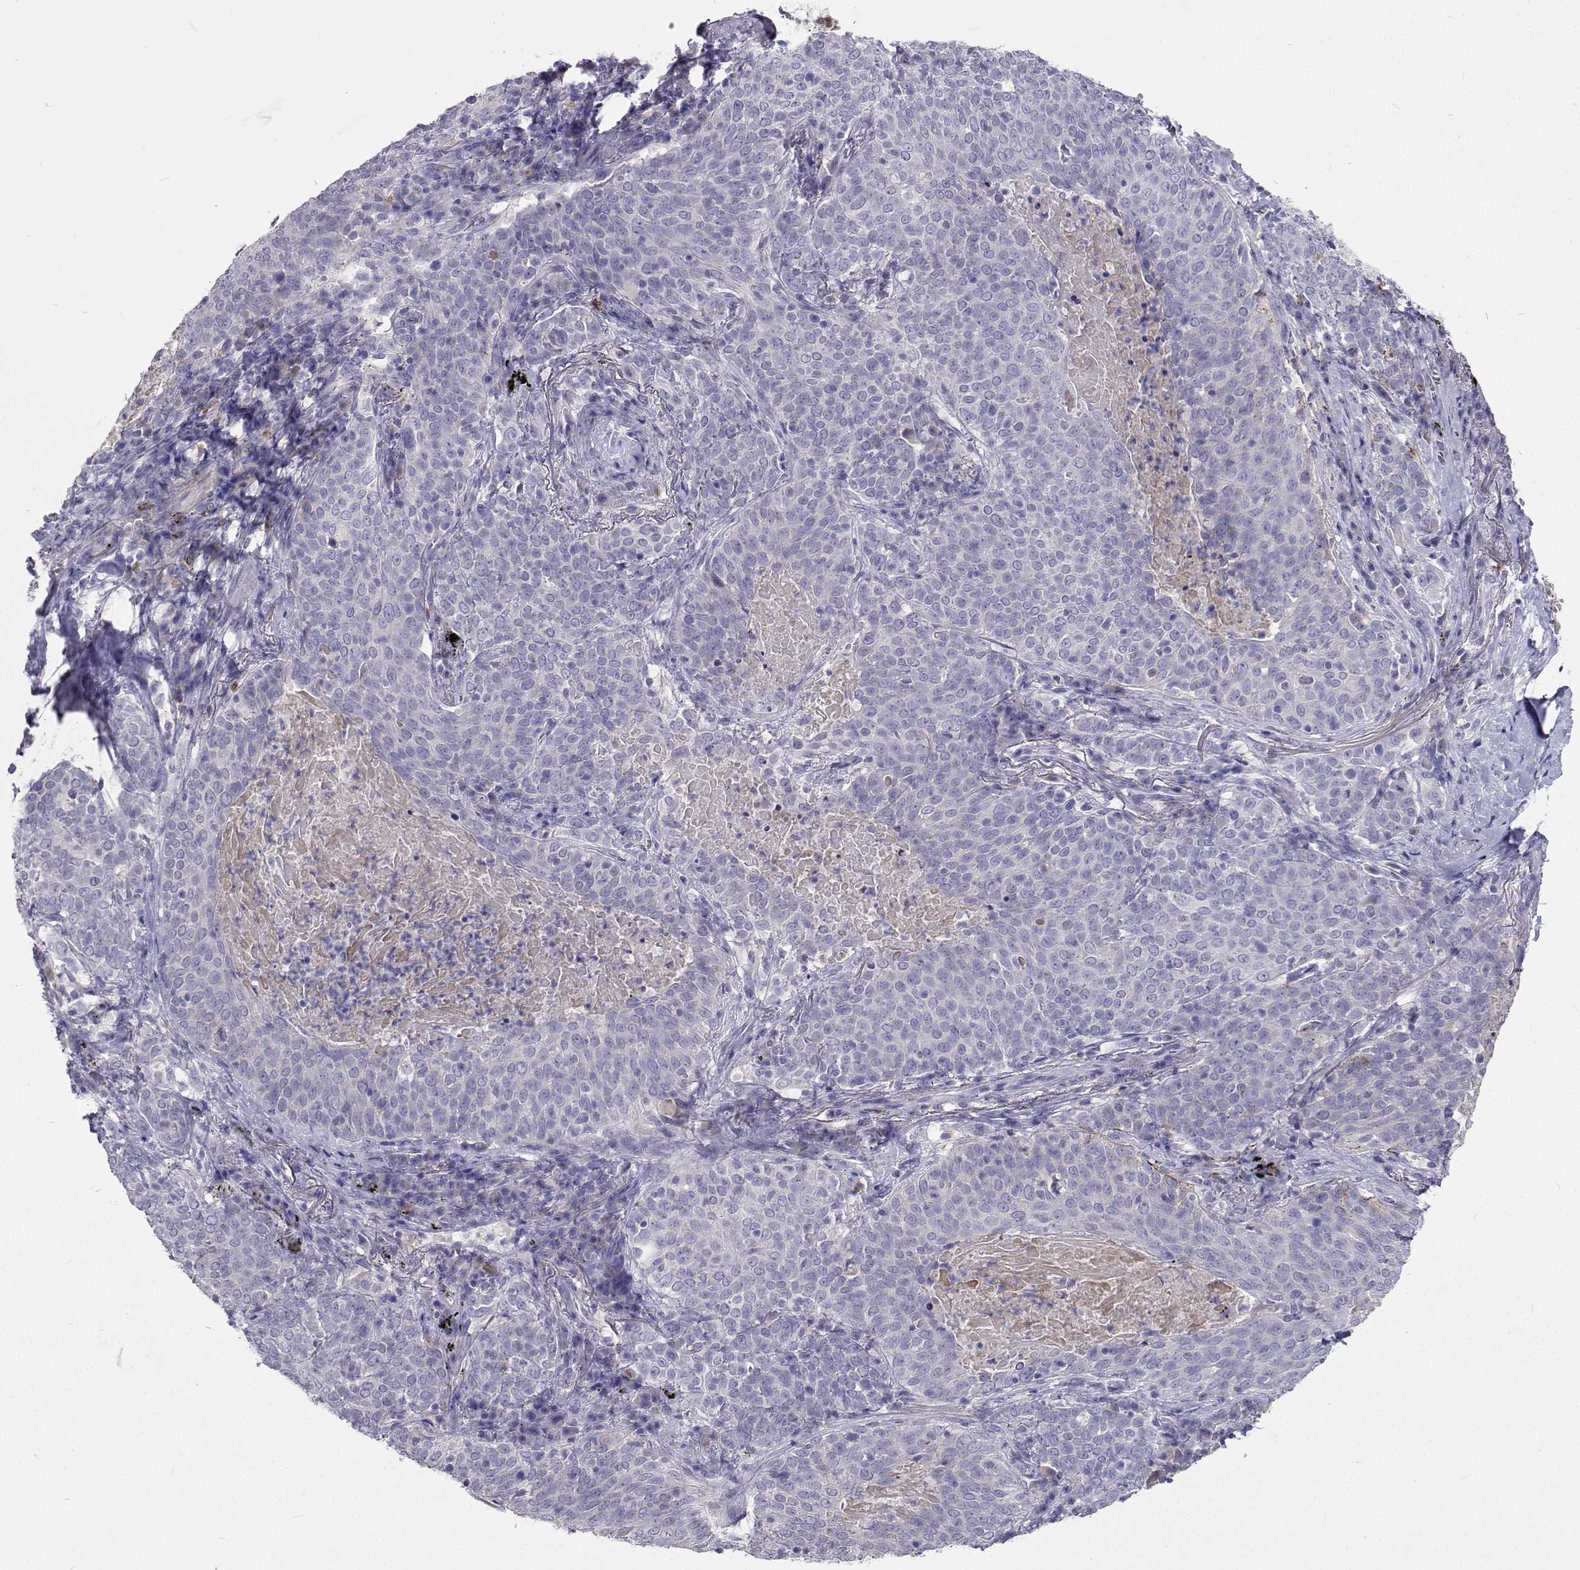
{"staining": {"intensity": "negative", "quantity": "none", "location": "none"}, "tissue": "lung cancer", "cell_type": "Tumor cells", "image_type": "cancer", "snomed": [{"axis": "morphology", "description": "Squamous cell carcinoma, NOS"}, {"axis": "topography", "description": "Lung"}], "caption": "IHC micrograph of human lung cancer (squamous cell carcinoma) stained for a protein (brown), which exhibits no positivity in tumor cells.", "gene": "CFAP44", "patient": {"sex": "male", "age": 82}}